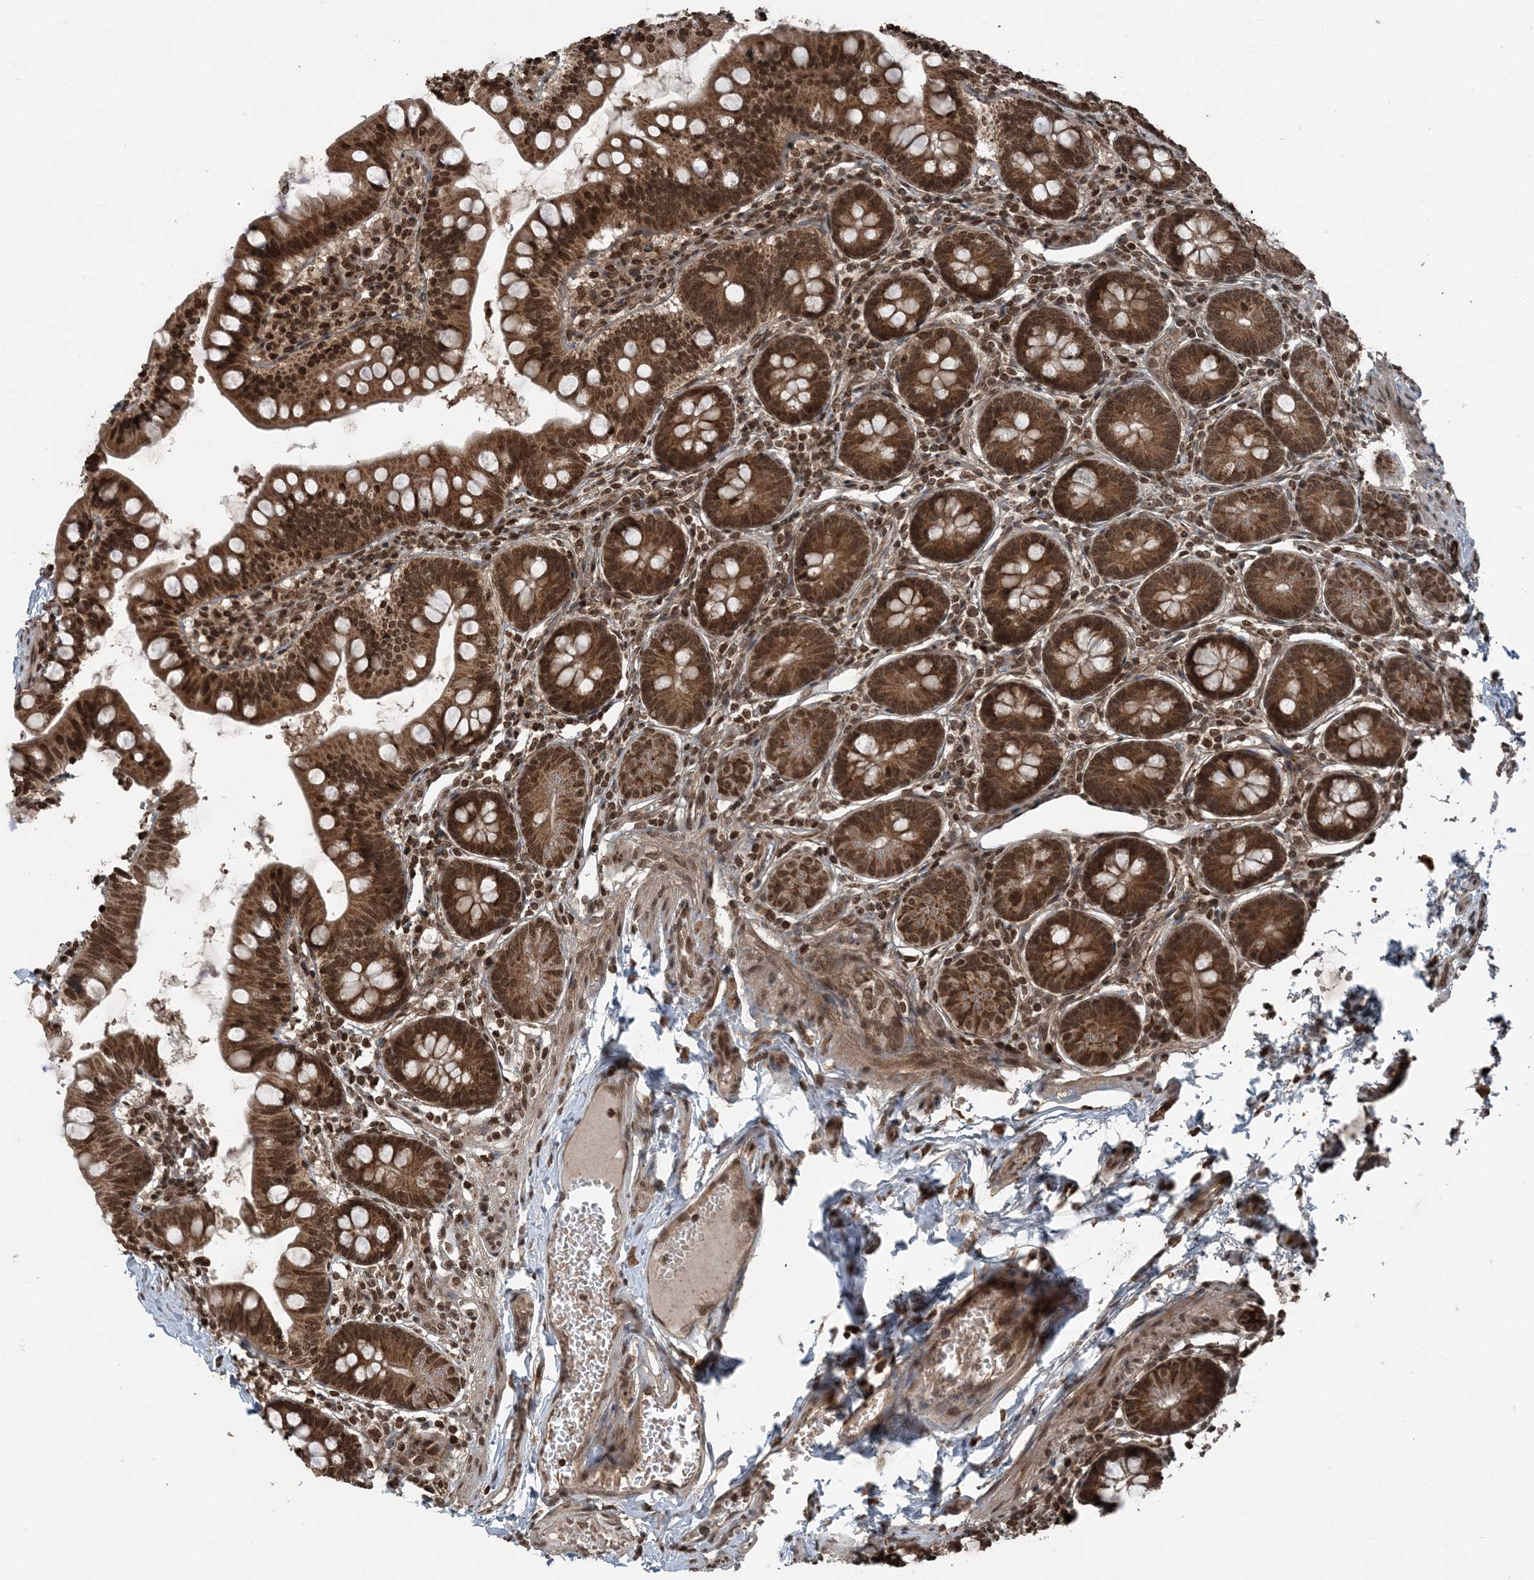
{"staining": {"intensity": "strong", "quantity": ">75%", "location": "cytoplasmic/membranous,nuclear"}, "tissue": "small intestine", "cell_type": "Glandular cells", "image_type": "normal", "snomed": [{"axis": "morphology", "description": "Normal tissue, NOS"}, {"axis": "topography", "description": "Small intestine"}], "caption": "About >75% of glandular cells in unremarkable small intestine exhibit strong cytoplasmic/membranous,nuclear protein positivity as visualized by brown immunohistochemical staining.", "gene": "ZFAND2B", "patient": {"sex": "male", "age": 7}}